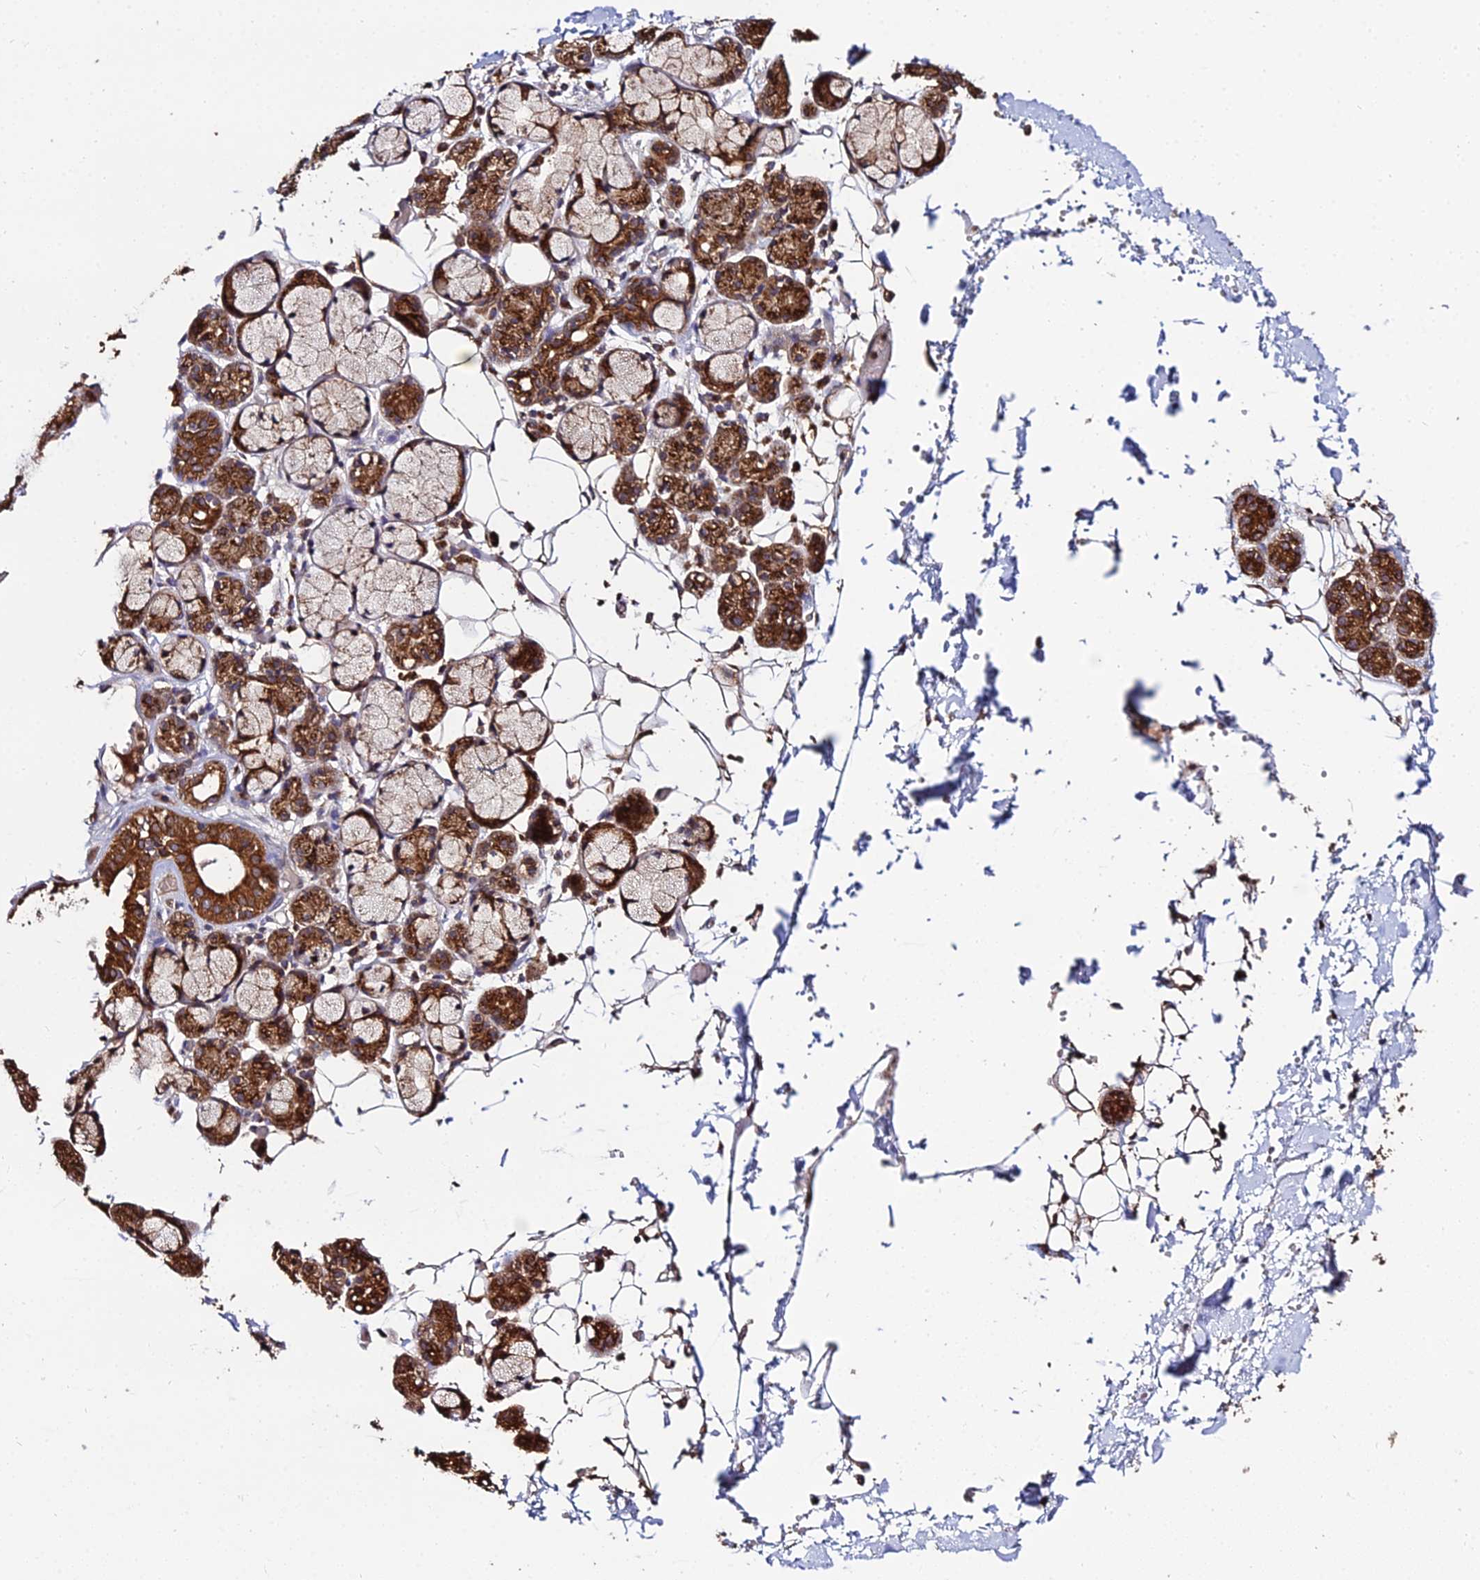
{"staining": {"intensity": "strong", "quantity": "25%-75%", "location": "cytoplasmic/membranous"}, "tissue": "salivary gland", "cell_type": "Glandular cells", "image_type": "normal", "snomed": [{"axis": "morphology", "description": "Normal tissue, NOS"}, {"axis": "topography", "description": "Salivary gland"}], "caption": "This is a micrograph of immunohistochemistry (IHC) staining of normal salivary gland, which shows strong expression in the cytoplasmic/membranous of glandular cells.", "gene": "ENSG00000258465", "patient": {"sex": "male", "age": 63}}